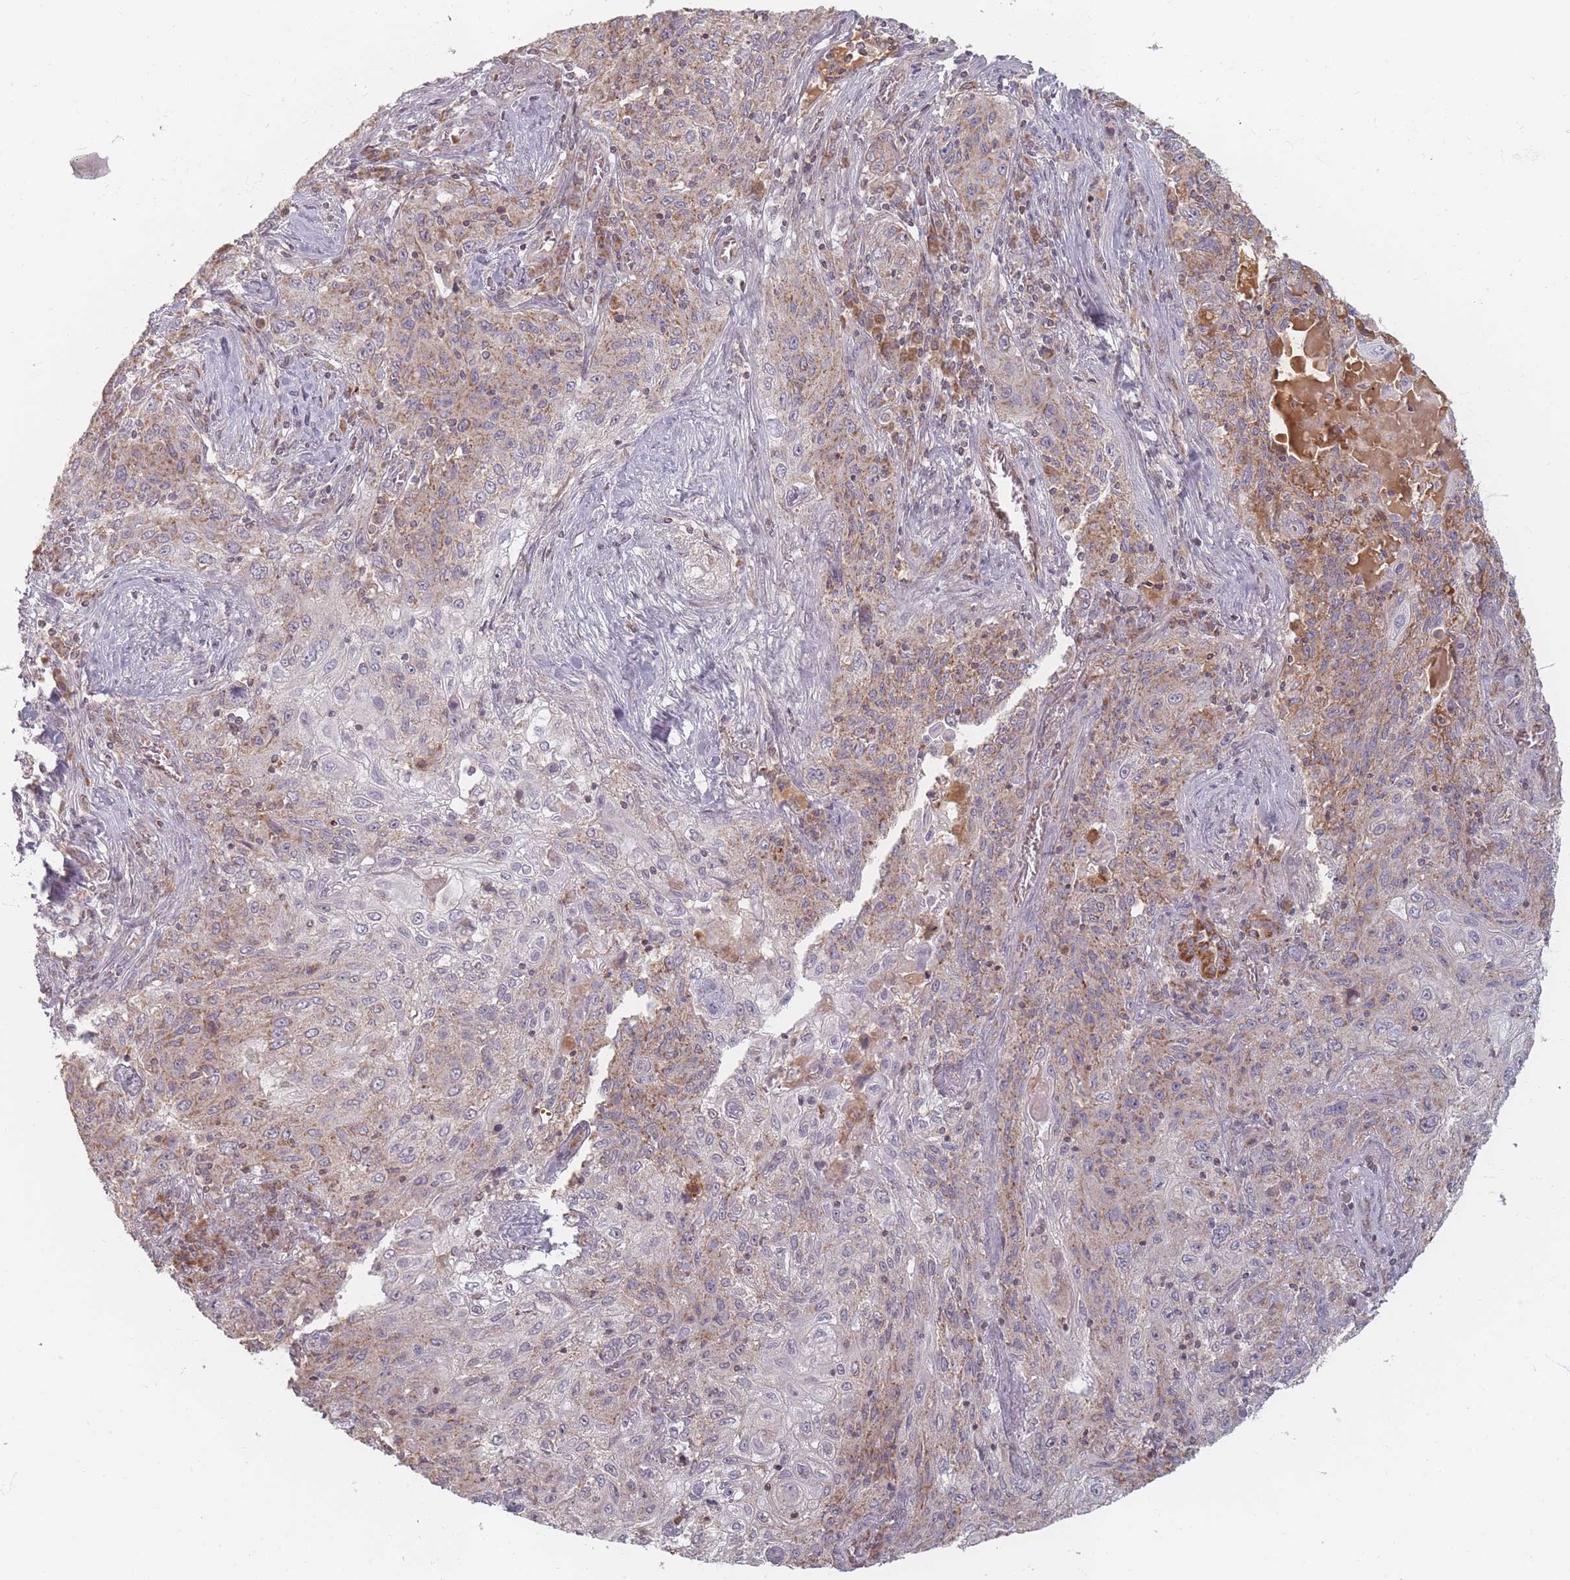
{"staining": {"intensity": "moderate", "quantity": "25%-75%", "location": "cytoplasmic/membranous"}, "tissue": "lung cancer", "cell_type": "Tumor cells", "image_type": "cancer", "snomed": [{"axis": "morphology", "description": "Squamous cell carcinoma, NOS"}, {"axis": "topography", "description": "Lung"}], "caption": "Protein expression analysis of lung cancer reveals moderate cytoplasmic/membranous positivity in approximately 25%-75% of tumor cells.", "gene": "OR2M4", "patient": {"sex": "female", "age": 69}}